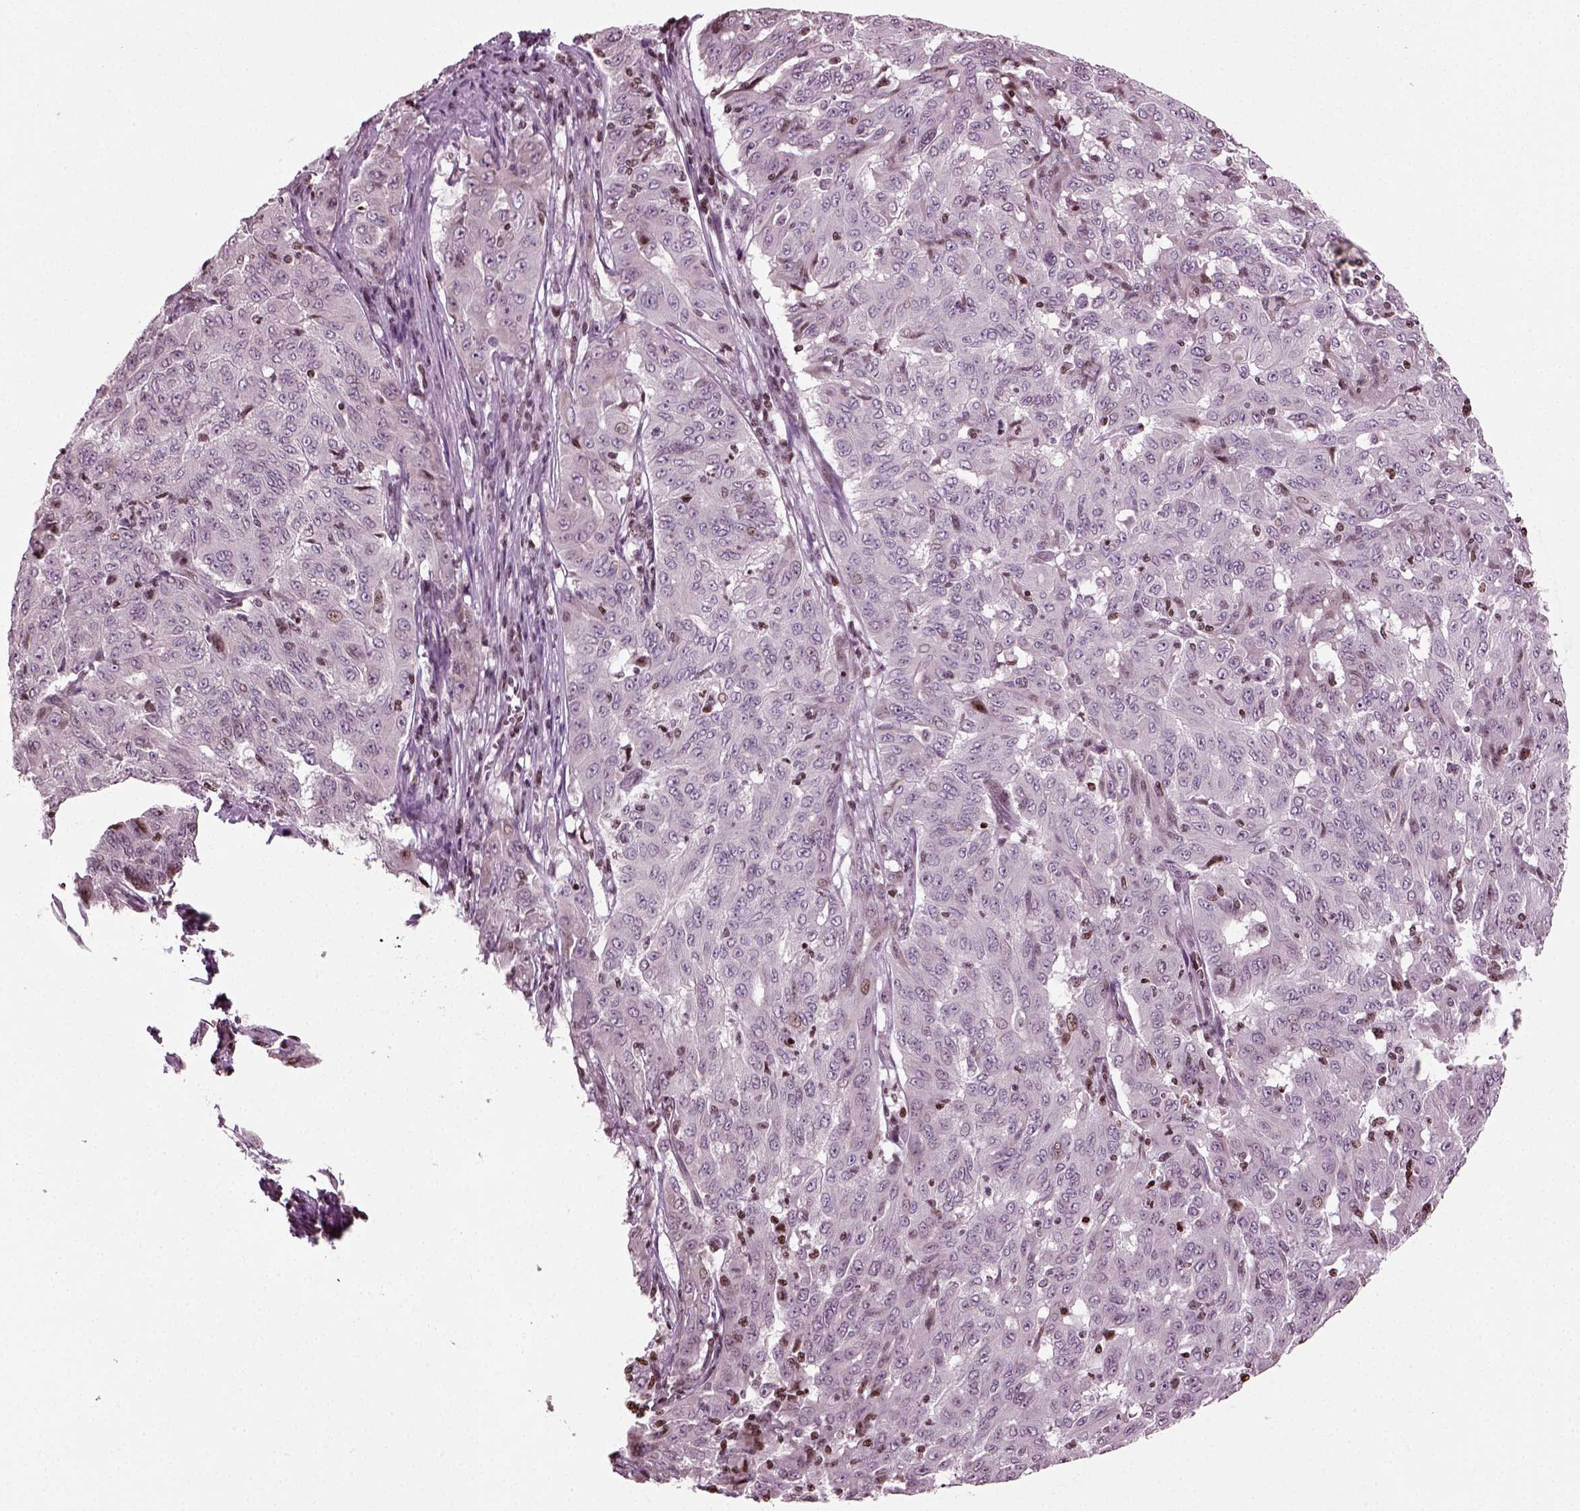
{"staining": {"intensity": "weak", "quantity": "<25%", "location": "nuclear"}, "tissue": "pancreatic cancer", "cell_type": "Tumor cells", "image_type": "cancer", "snomed": [{"axis": "morphology", "description": "Adenocarcinoma, NOS"}, {"axis": "topography", "description": "Pancreas"}], "caption": "Immunohistochemistry (IHC) image of neoplastic tissue: pancreatic cancer stained with DAB reveals no significant protein staining in tumor cells.", "gene": "HEYL", "patient": {"sex": "male", "age": 63}}